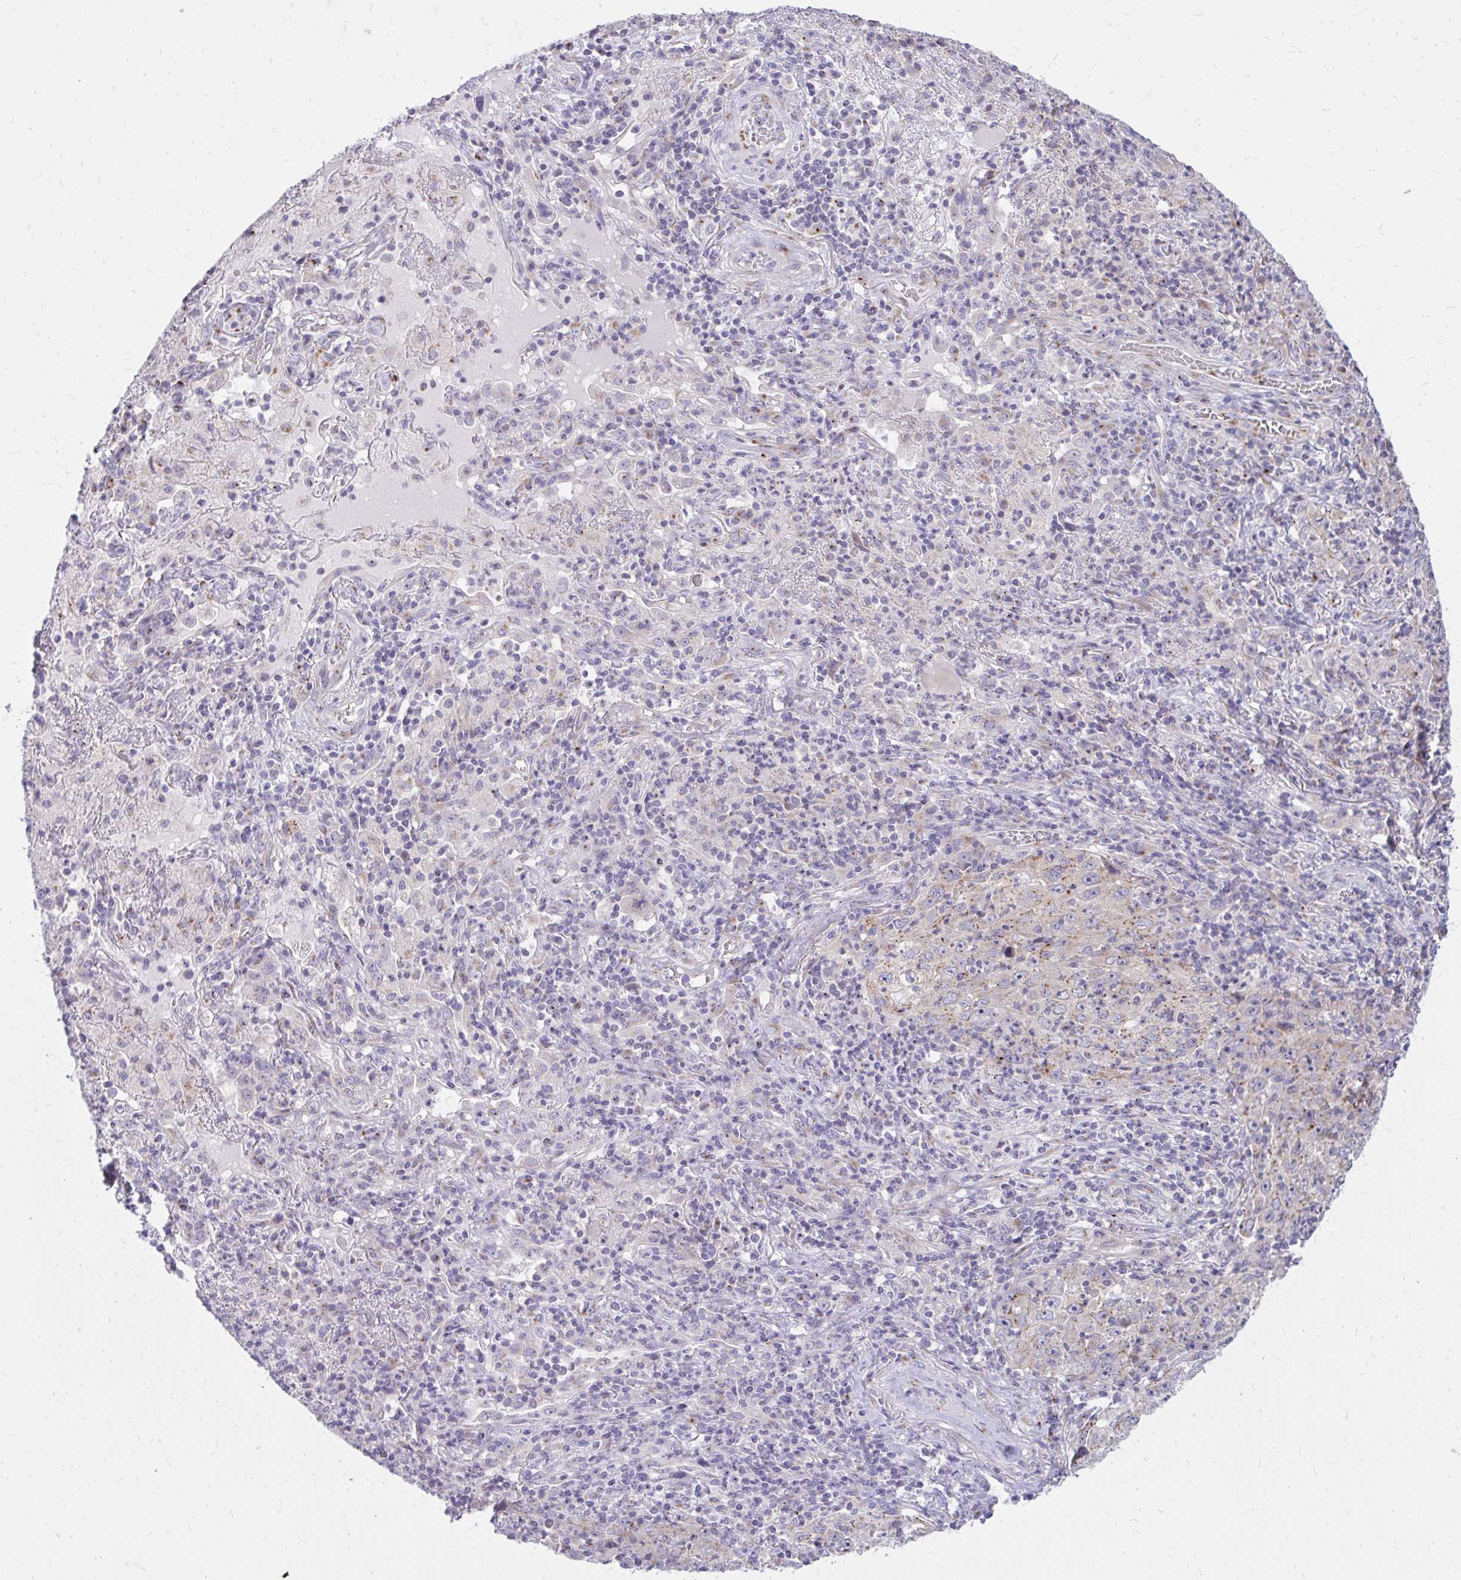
{"staining": {"intensity": "weak", "quantity": "25%-75%", "location": "cytoplasmic/membranous"}, "tissue": "lung cancer", "cell_type": "Tumor cells", "image_type": "cancer", "snomed": [{"axis": "morphology", "description": "Squamous cell carcinoma, NOS"}, {"axis": "topography", "description": "Lung"}], "caption": "Human lung cancer stained with a brown dye displays weak cytoplasmic/membranous positive positivity in about 25%-75% of tumor cells.", "gene": "RAB6B", "patient": {"sex": "male", "age": 71}}